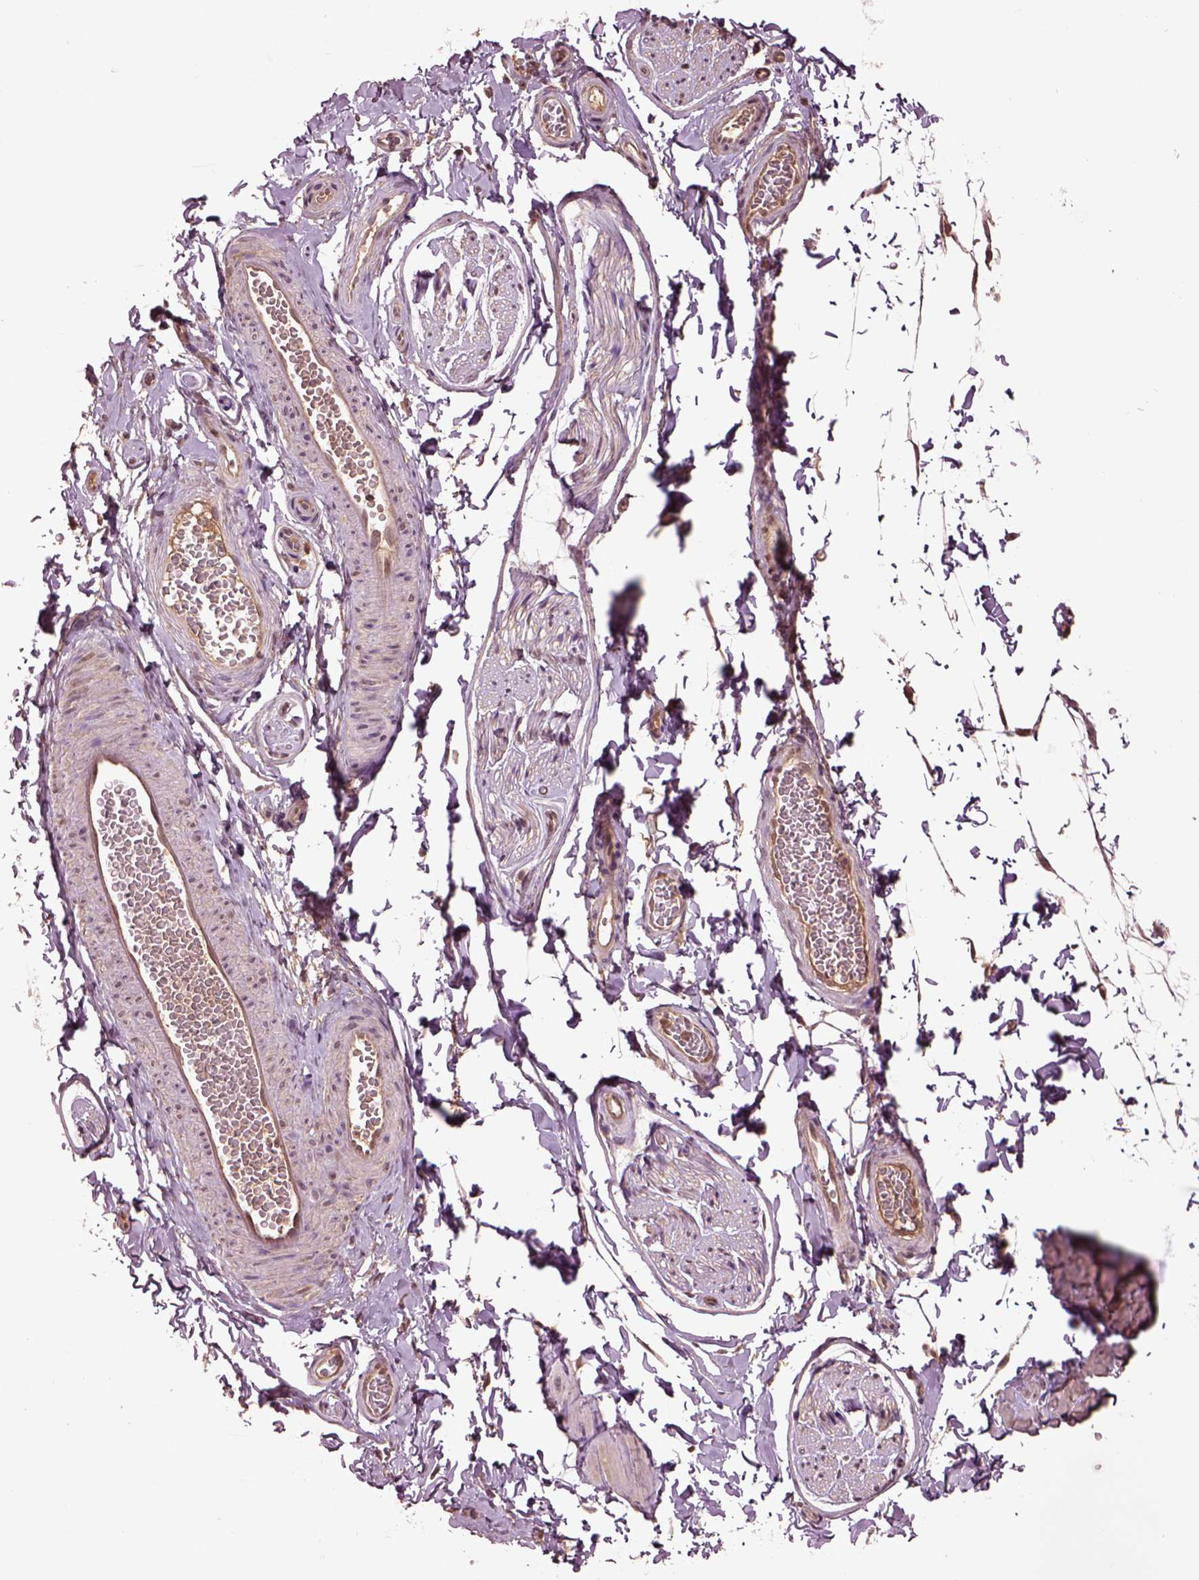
{"staining": {"intensity": "weak", "quantity": ">75%", "location": "cytoplasmic/membranous"}, "tissue": "adipose tissue", "cell_type": "Adipocytes", "image_type": "normal", "snomed": [{"axis": "morphology", "description": "Normal tissue, NOS"}, {"axis": "topography", "description": "Smooth muscle"}, {"axis": "topography", "description": "Peripheral nerve tissue"}], "caption": "An IHC micrograph of normal tissue is shown. Protein staining in brown shows weak cytoplasmic/membranous positivity in adipose tissue within adipocytes.", "gene": "MDP1", "patient": {"sex": "male", "age": 22}}